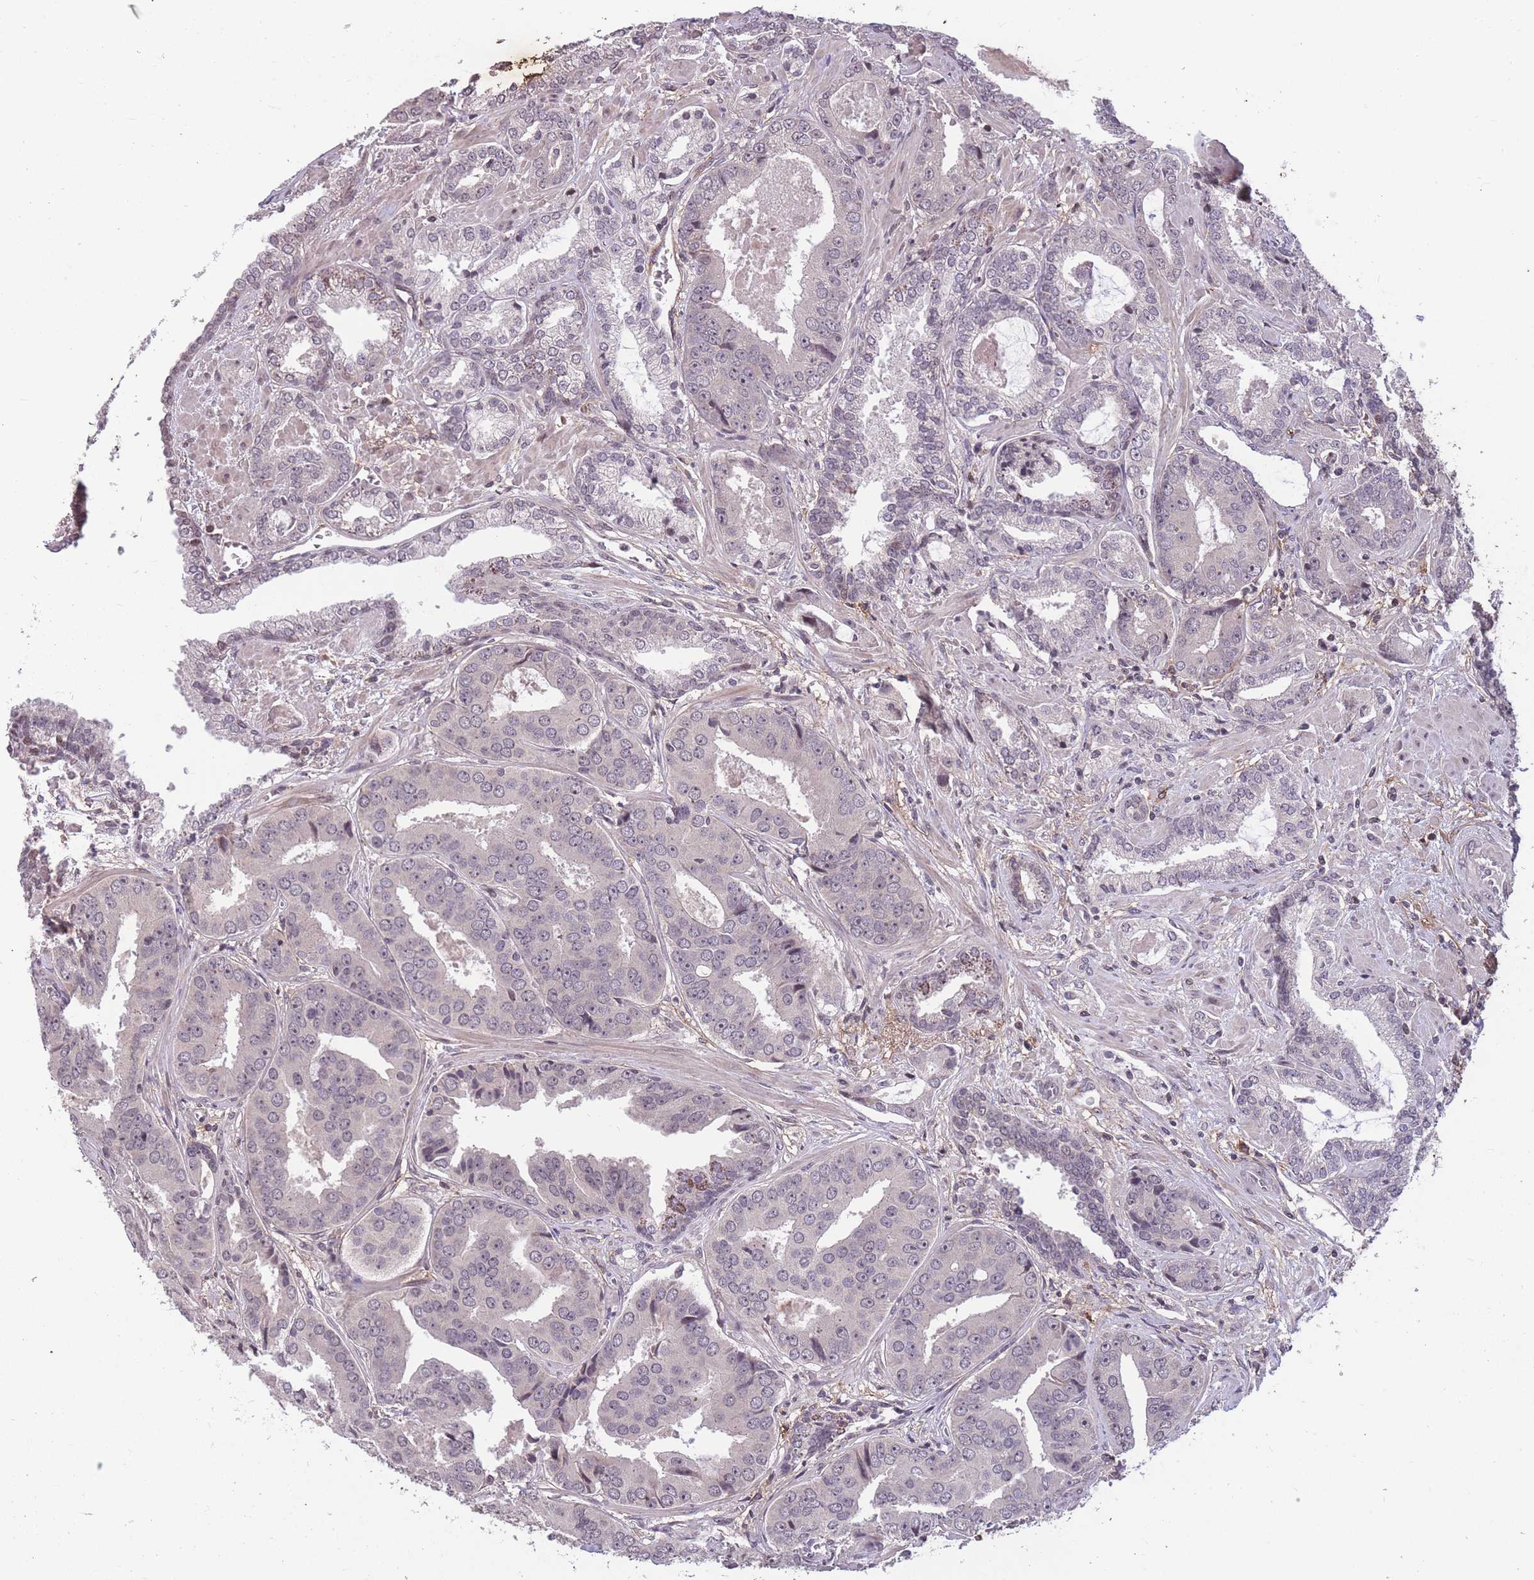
{"staining": {"intensity": "negative", "quantity": "none", "location": "none"}, "tissue": "prostate cancer", "cell_type": "Tumor cells", "image_type": "cancer", "snomed": [{"axis": "morphology", "description": "Adenocarcinoma, High grade"}, {"axis": "topography", "description": "Prostate"}], "caption": "Immunohistochemical staining of human prostate cancer shows no significant expression in tumor cells.", "gene": "GGT5", "patient": {"sex": "male", "age": 71}}